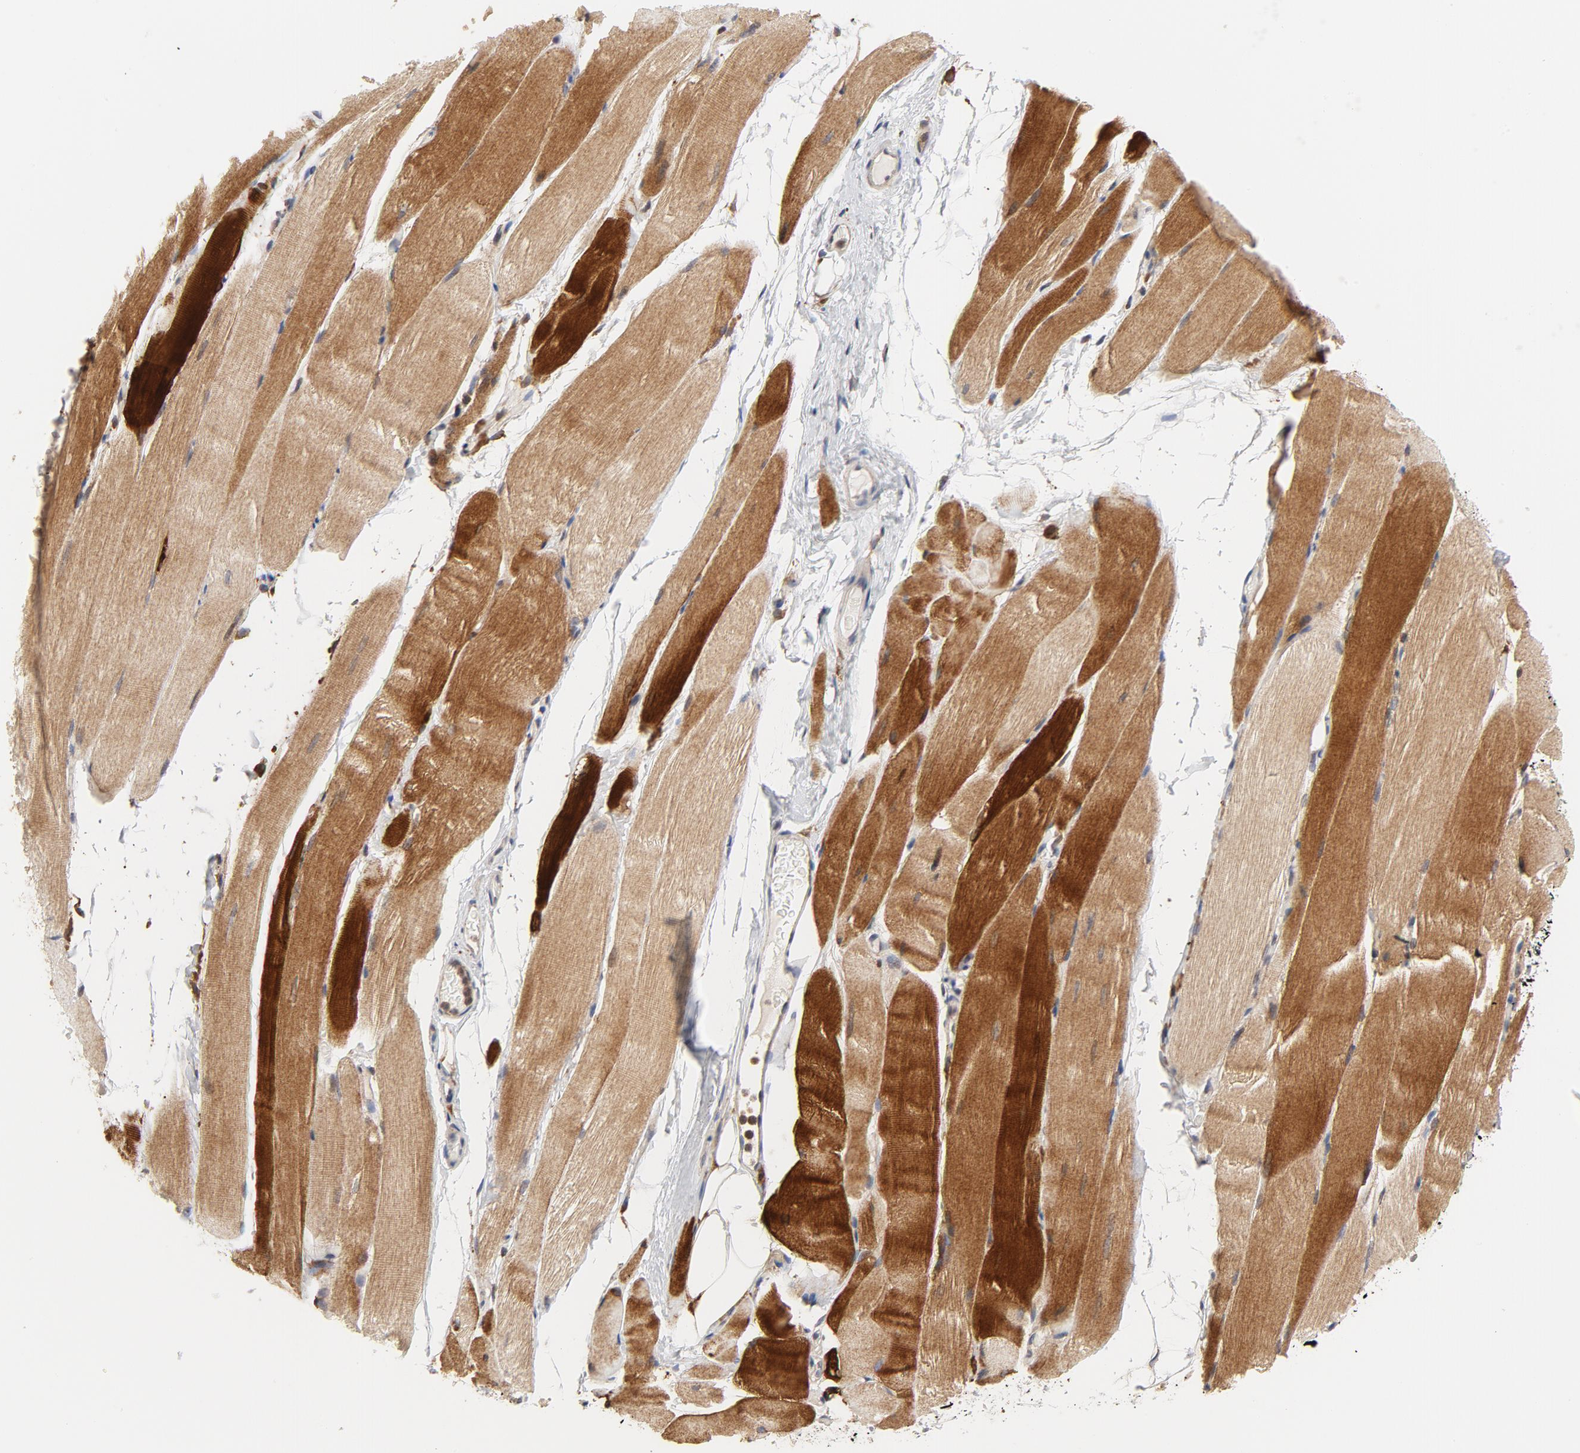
{"staining": {"intensity": "strong", "quantity": ">75%", "location": "cytoplasmic/membranous"}, "tissue": "skeletal muscle", "cell_type": "Myocytes", "image_type": "normal", "snomed": [{"axis": "morphology", "description": "Normal tissue, NOS"}, {"axis": "topography", "description": "Skeletal muscle"}, {"axis": "topography", "description": "Parathyroid gland"}], "caption": "The immunohistochemical stain highlights strong cytoplasmic/membranous positivity in myocytes of normal skeletal muscle. Nuclei are stained in blue.", "gene": "RAPGEF4", "patient": {"sex": "female", "age": 37}}